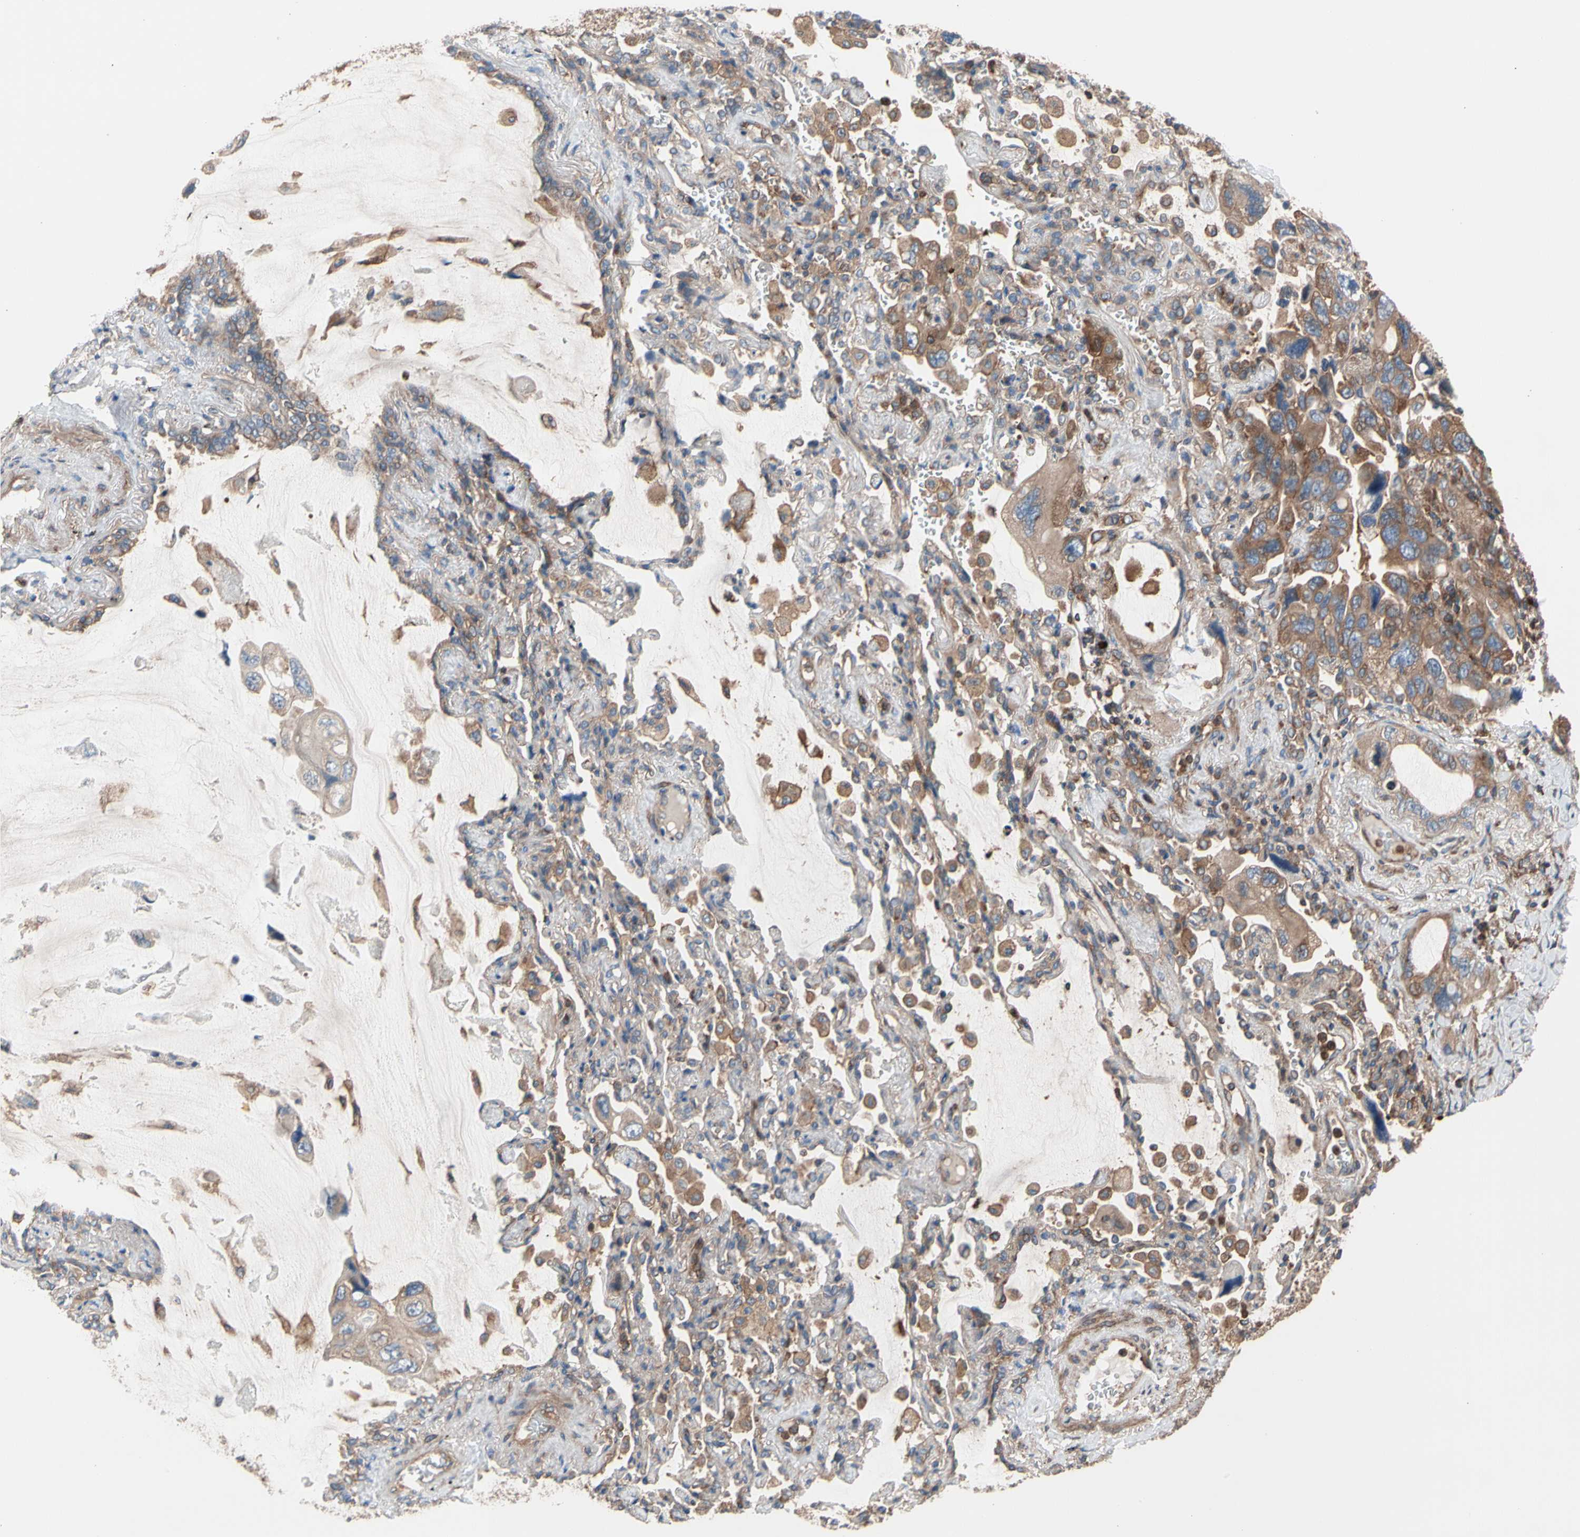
{"staining": {"intensity": "moderate", "quantity": "25%-75%", "location": "cytoplasmic/membranous"}, "tissue": "lung cancer", "cell_type": "Tumor cells", "image_type": "cancer", "snomed": [{"axis": "morphology", "description": "Squamous cell carcinoma, NOS"}, {"axis": "topography", "description": "Lung"}], "caption": "A medium amount of moderate cytoplasmic/membranous staining is appreciated in approximately 25%-75% of tumor cells in squamous cell carcinoma (lung) tissue. (DAB (3,3'-diaminobenzidine) IHC, brown staining for protein, blue staining for nuclei).", "gene": "ROCK1", "patient": {"sex": "female", "age": 73}}